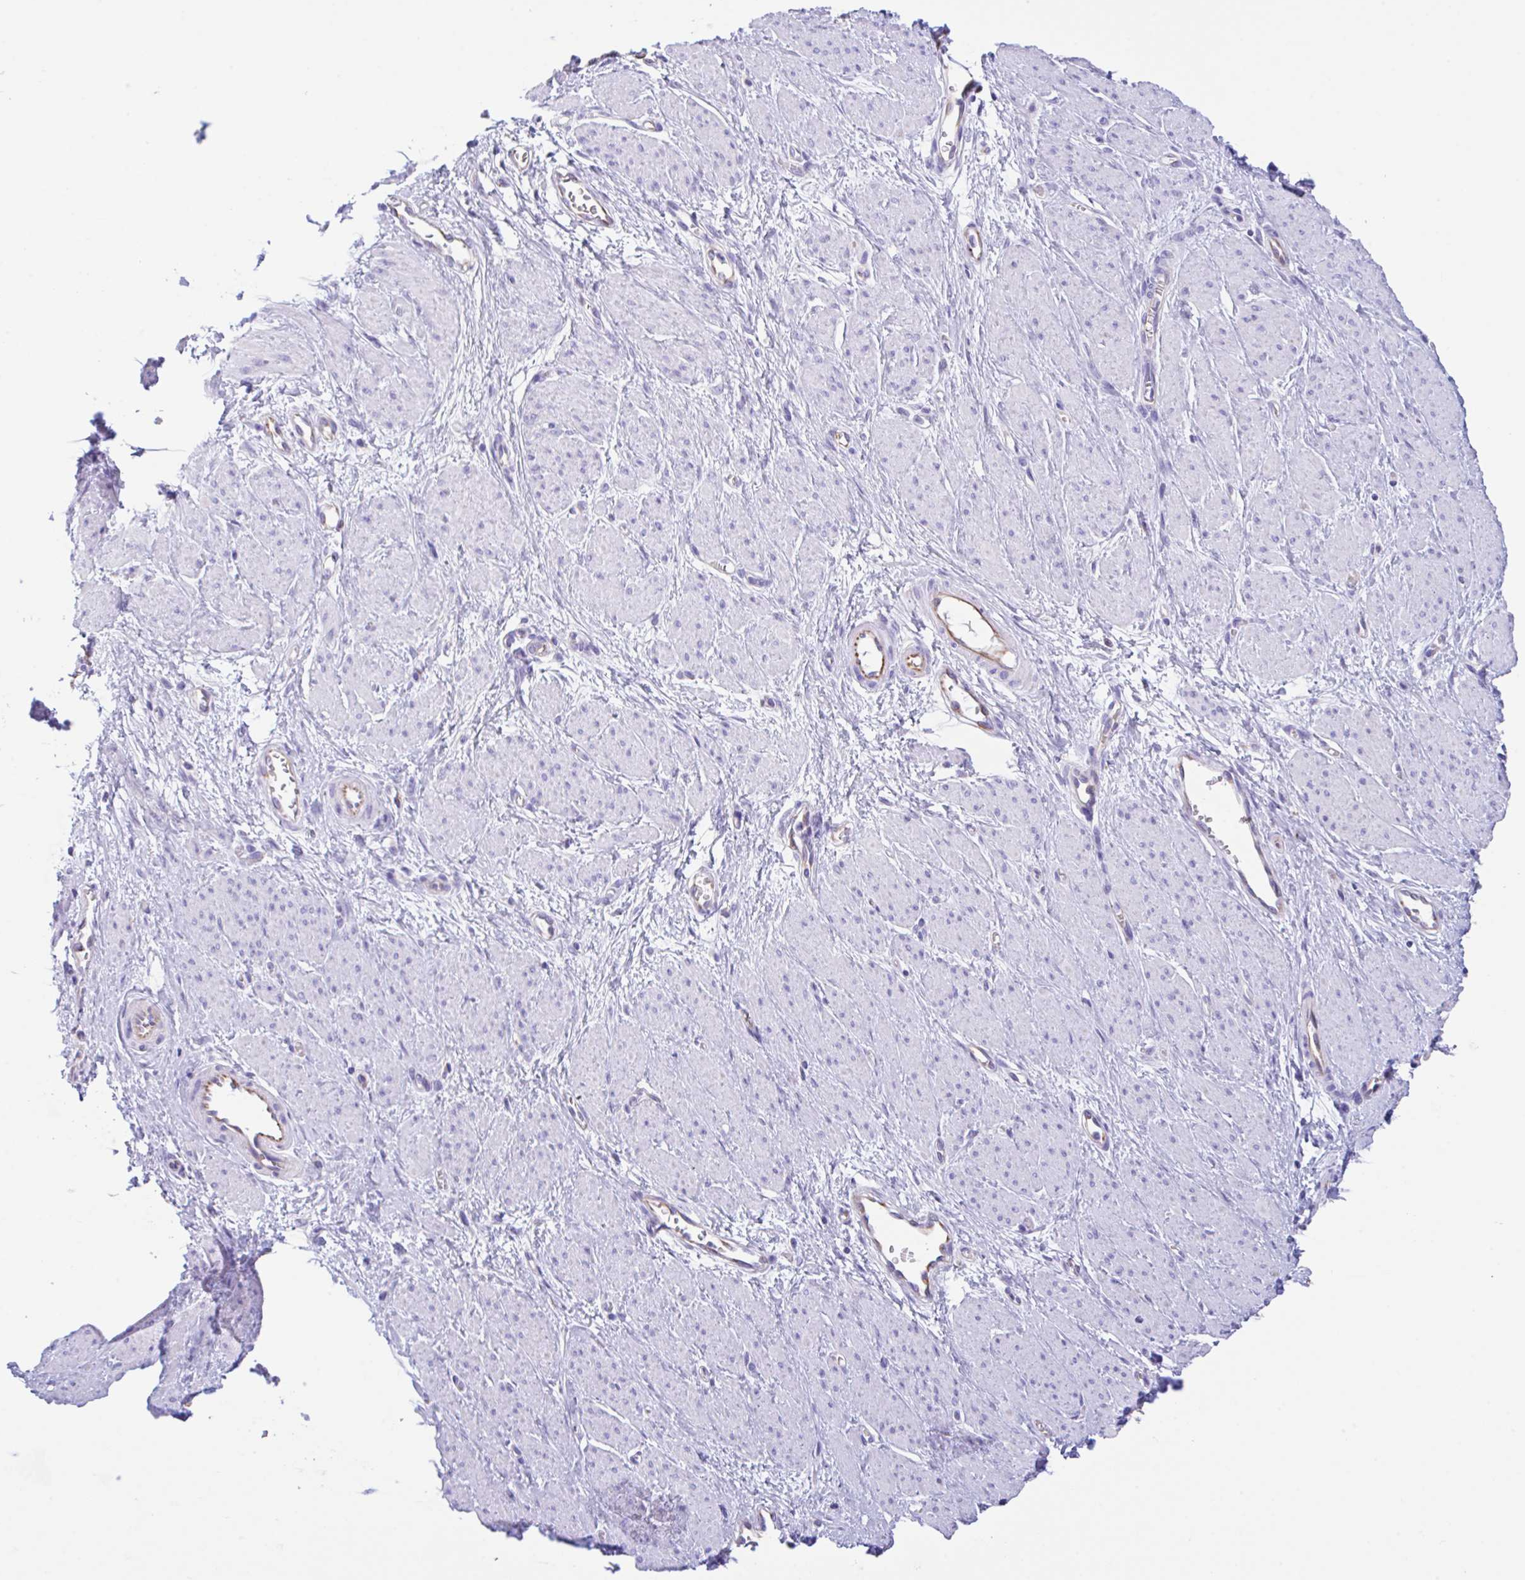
{"staining": {"intensity": "negative", "quantity": "none", "location": "none"}, "tissue": "smooth muscle", "cell_type": "Smooth muscle cells", "image_type": "normal", "snomed": [{"axis": "morphology", "description": "Normal tissue, NOS"}, {"axis": "topography", "description": "Smooth muscle"}, {"axis": "topography", "description": "Uterus"}], "caption": "A high-resolution image shows immunohistochemistry (IHC) staining of normal smooth muscle, which exhibits no significant positivity in smooth muscle cells.", "gene": "NDUFAF8", "patient": {"sex": "female", "age": 39}}